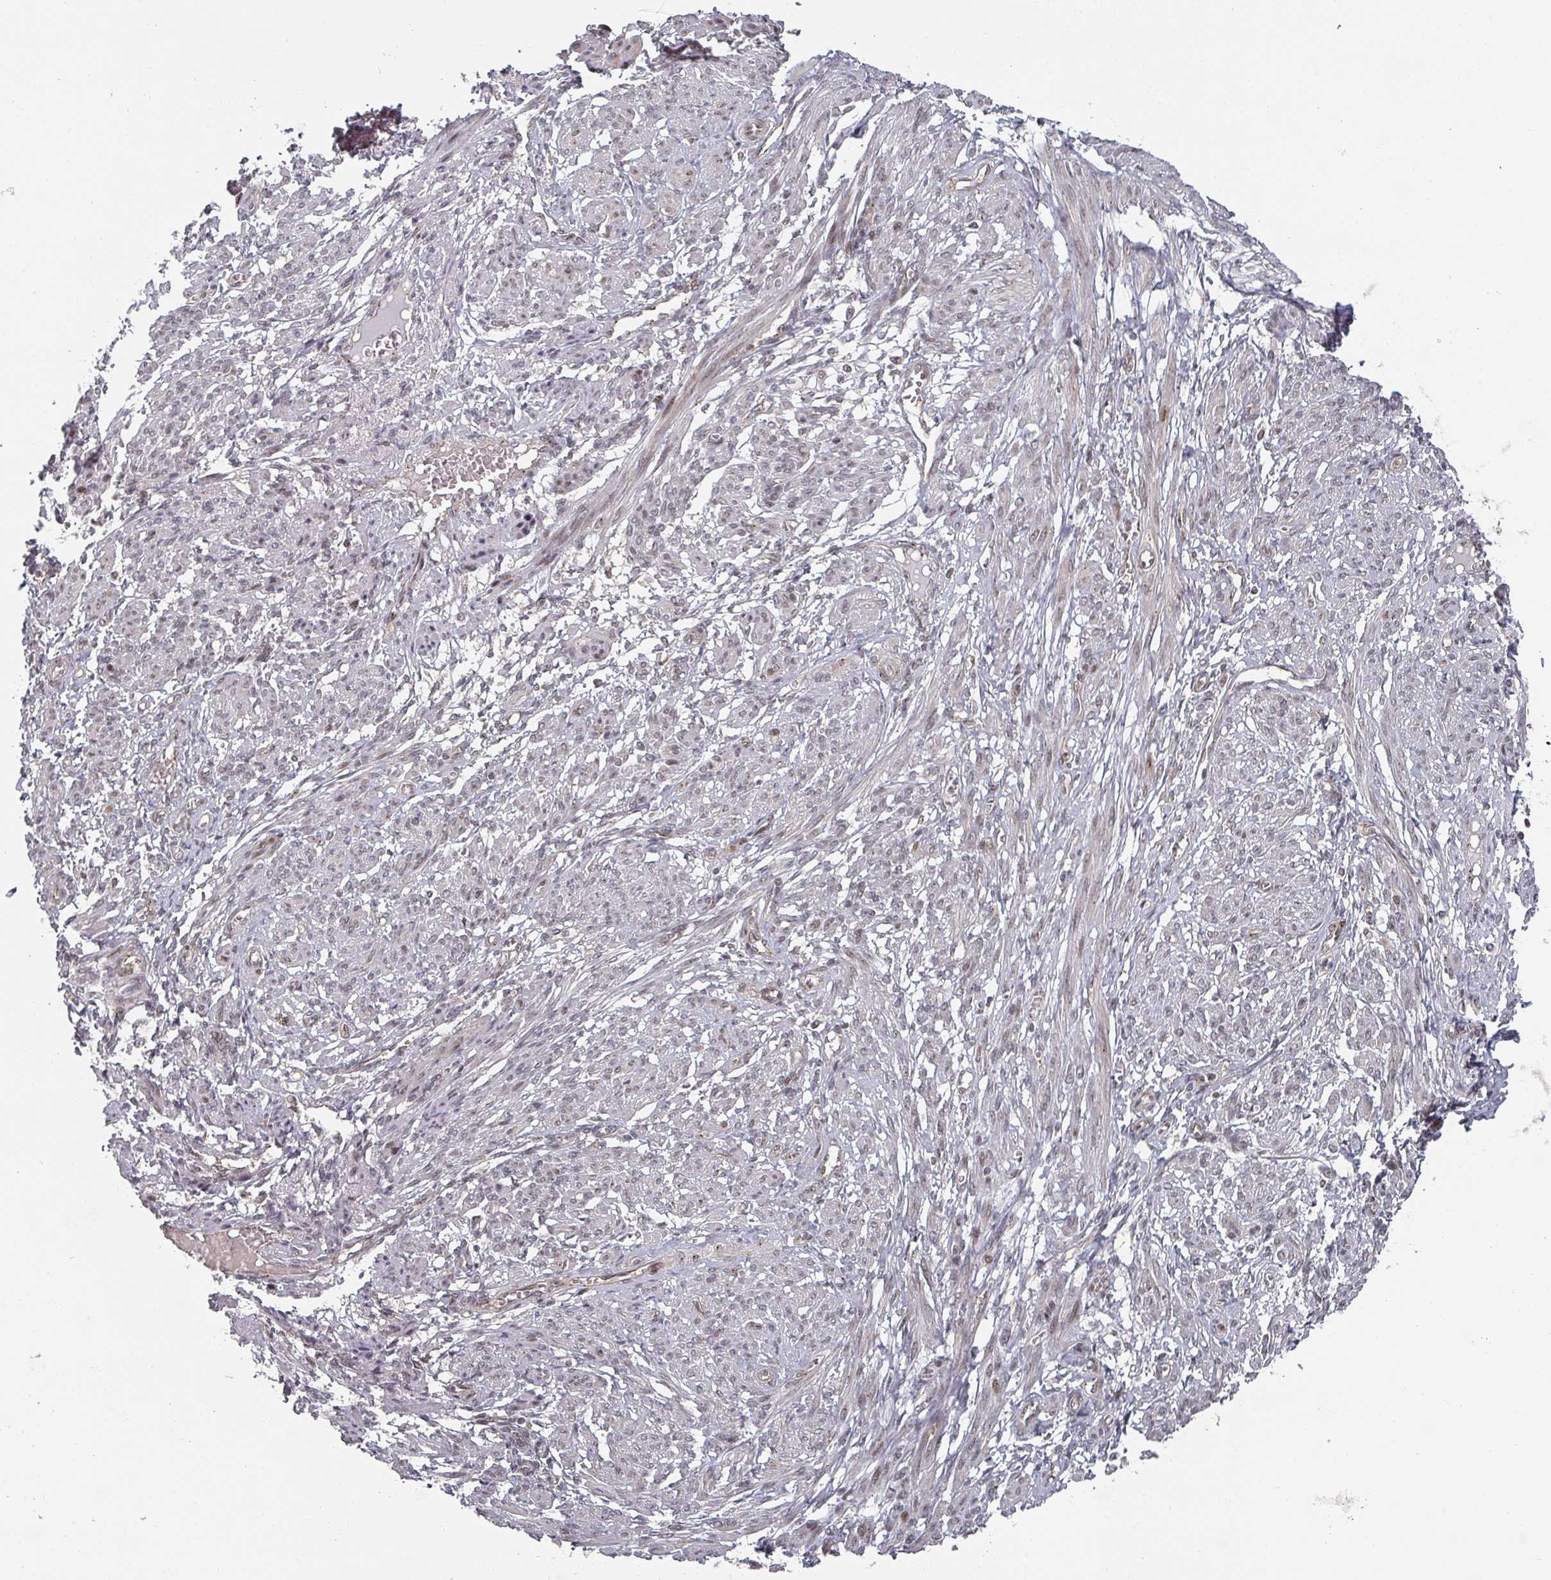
{"staining": {"intensity": "weak", "quantity": "25%-75%", "location": "cytoplasmic/membranous,nuclear"}, "tissue": "smooth muscle", "cell_type": "Smooth muscle cells", "image_type": "normal", "snomed": [{"axis": "morphology", "description": "Normal tissue, NOS"}, {"axis": "topography", "description": "Smooth muscle"}], "caption": "An image of human smooth muscle stained for a protein shows weak cytoplasmic/membranous,nuclear brown staining in smooth muscle cells. (Stains: DAB (3,3'-diaminobenzidine) in brown, nuclei in blue, Microscopy: brightfield microscopy at high magnification).", "gene": "KIF1C", "patient": {"sex": "female", "age": 39}}